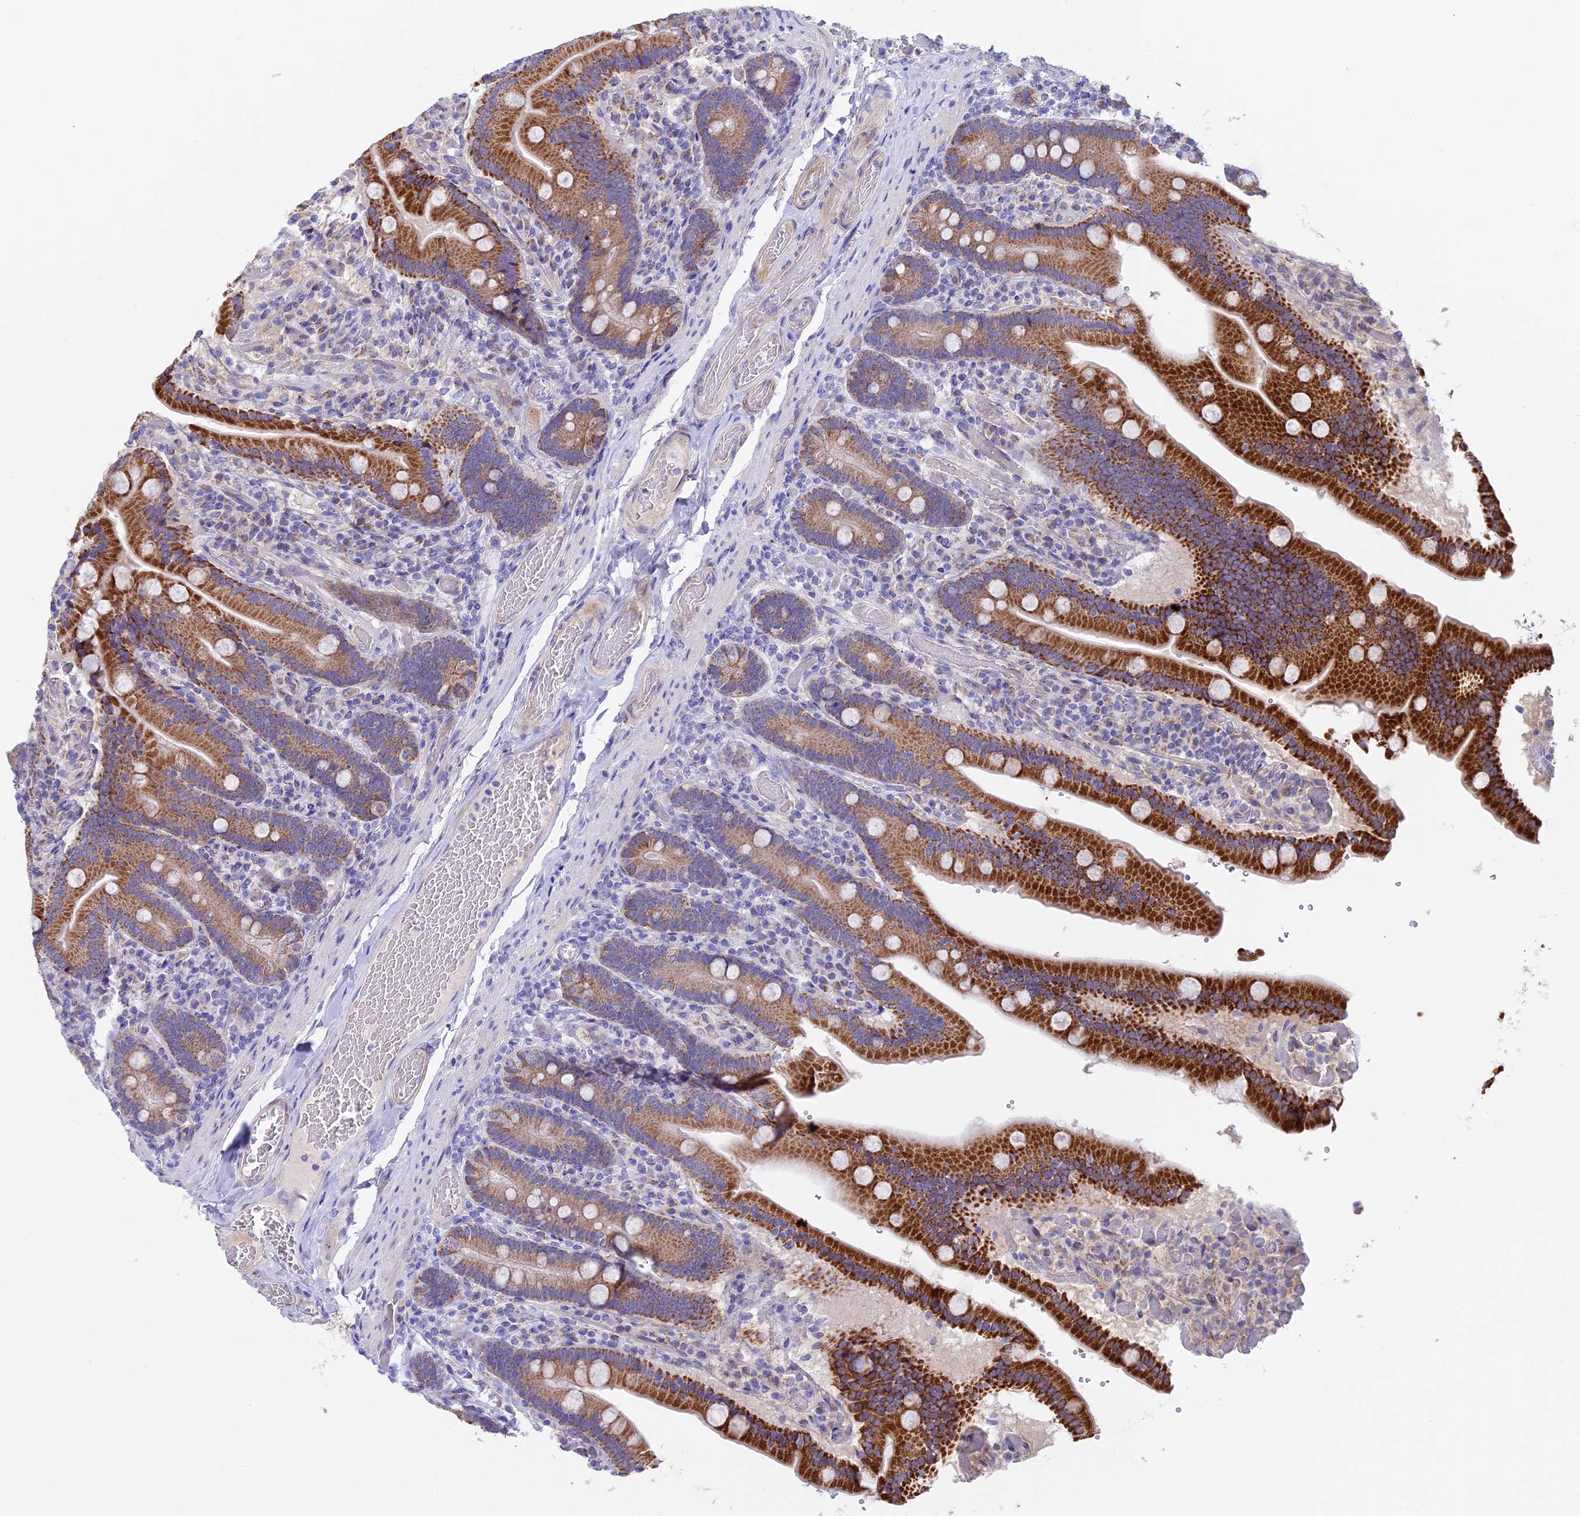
{"staining": {"intensity": "strong", "quantity": ">75%", "location": "cytoplasmic/membranous"}, "tissue": "duodenum", "cell_type": "Glandular cells", "image_type": "normal", "snomed": [{"axis": "morphology", "description": "Normal tissue, NOS"}, {"axis": "topography", "description": "Duodenum"}], "caption": "IHC of benign duodenum exhibits high levels of strong cytoplasmic/membranous staining in about >75% of glandular cells.", "gene": "ETFDH", "patient": {"sex": "female", "age": 62}}